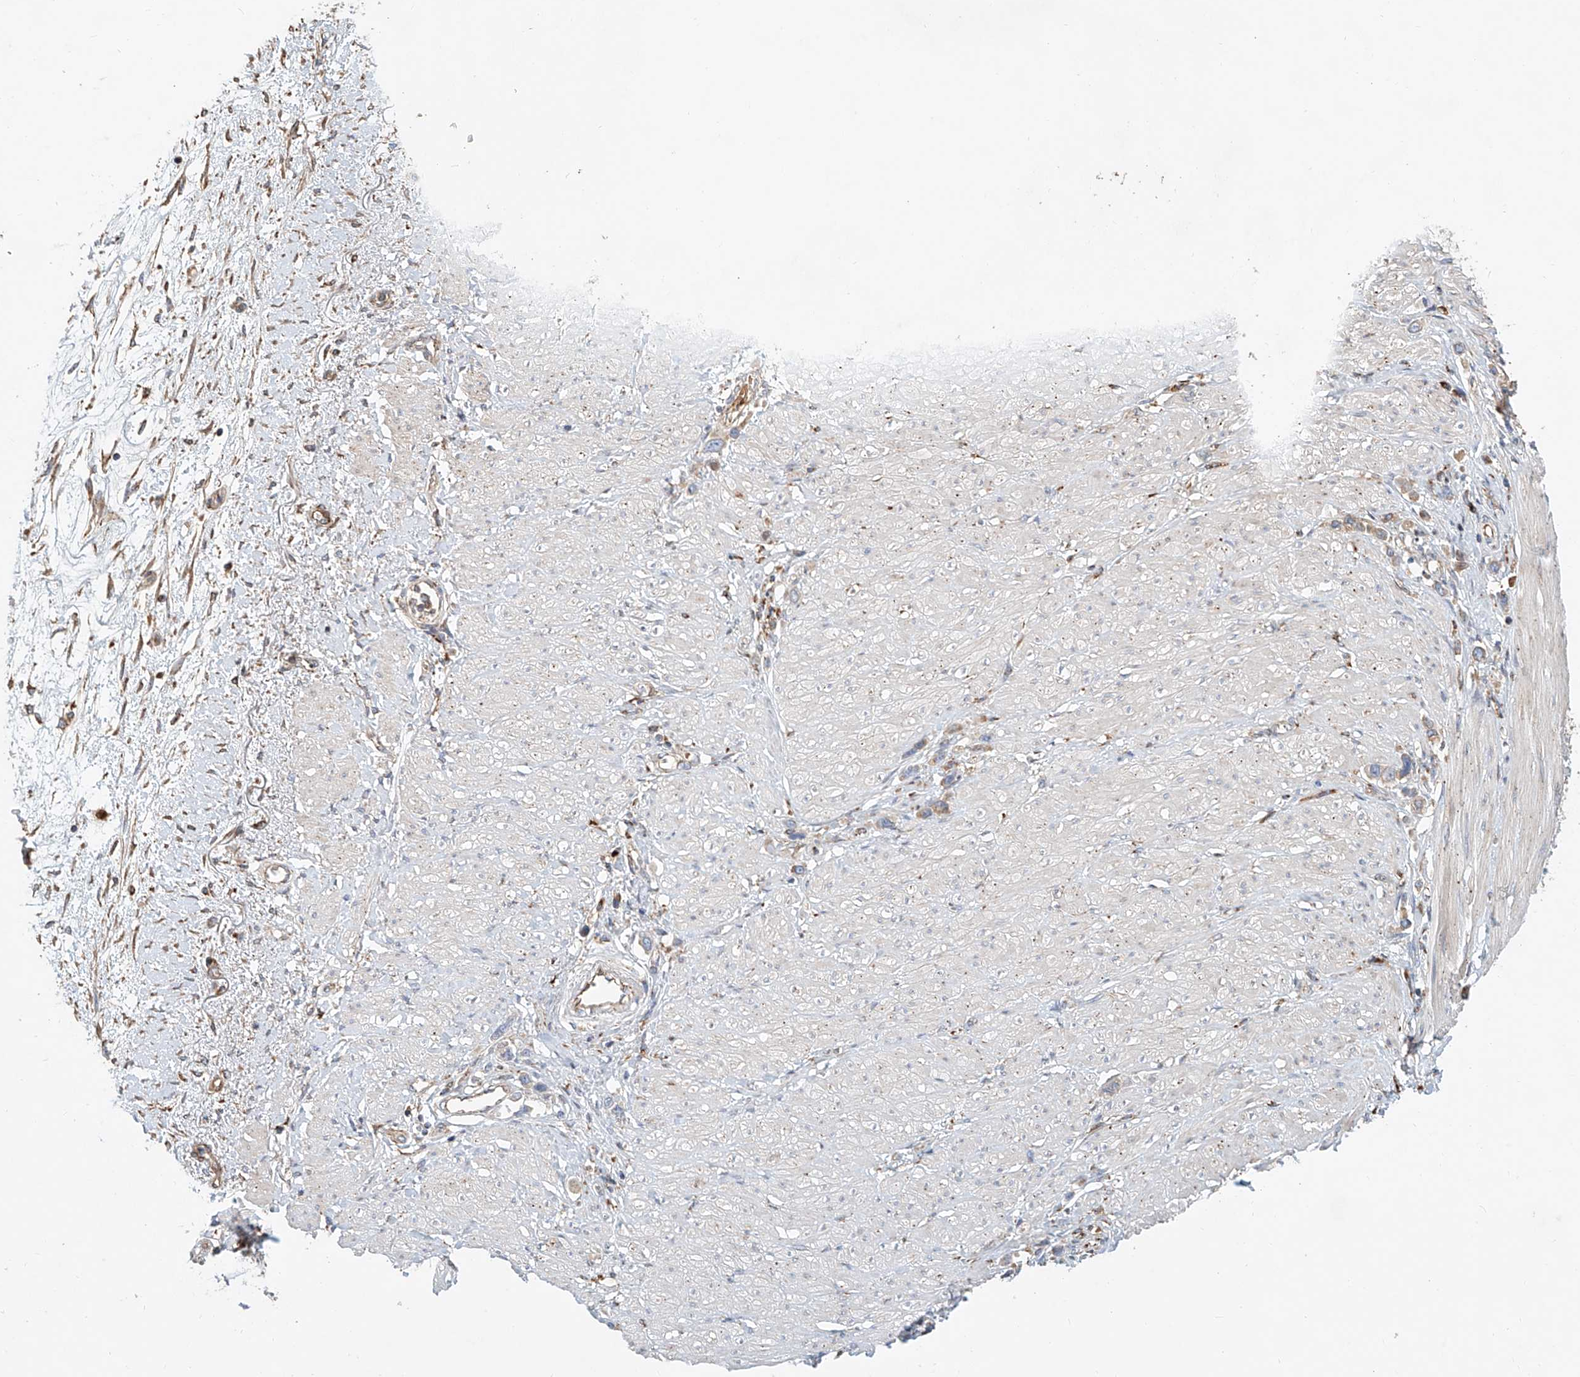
{"staining": {"intensity": "weak", "quantity": "<25%", "location": "cytoplasmic/membranous"}, "tissue": "stomach cancer", "cell_type": "Tumor cells", "image_type": "cancer", "snomed": [{"axis": "morphology", "description": "Adenocarcinoma, NOS"}, {"axis": "topography", "description": "Stomach"}], "caption": "High magnification brightfield microscopy of stomach cancer stained with DAB (3,3'-diaminobenzidine) (brown) and counterstained with hematoxylin (blue): tumor cells show no significant positivity.", "gene": "HGSNAT", "patient": {"sex": "female", "age": 65}}